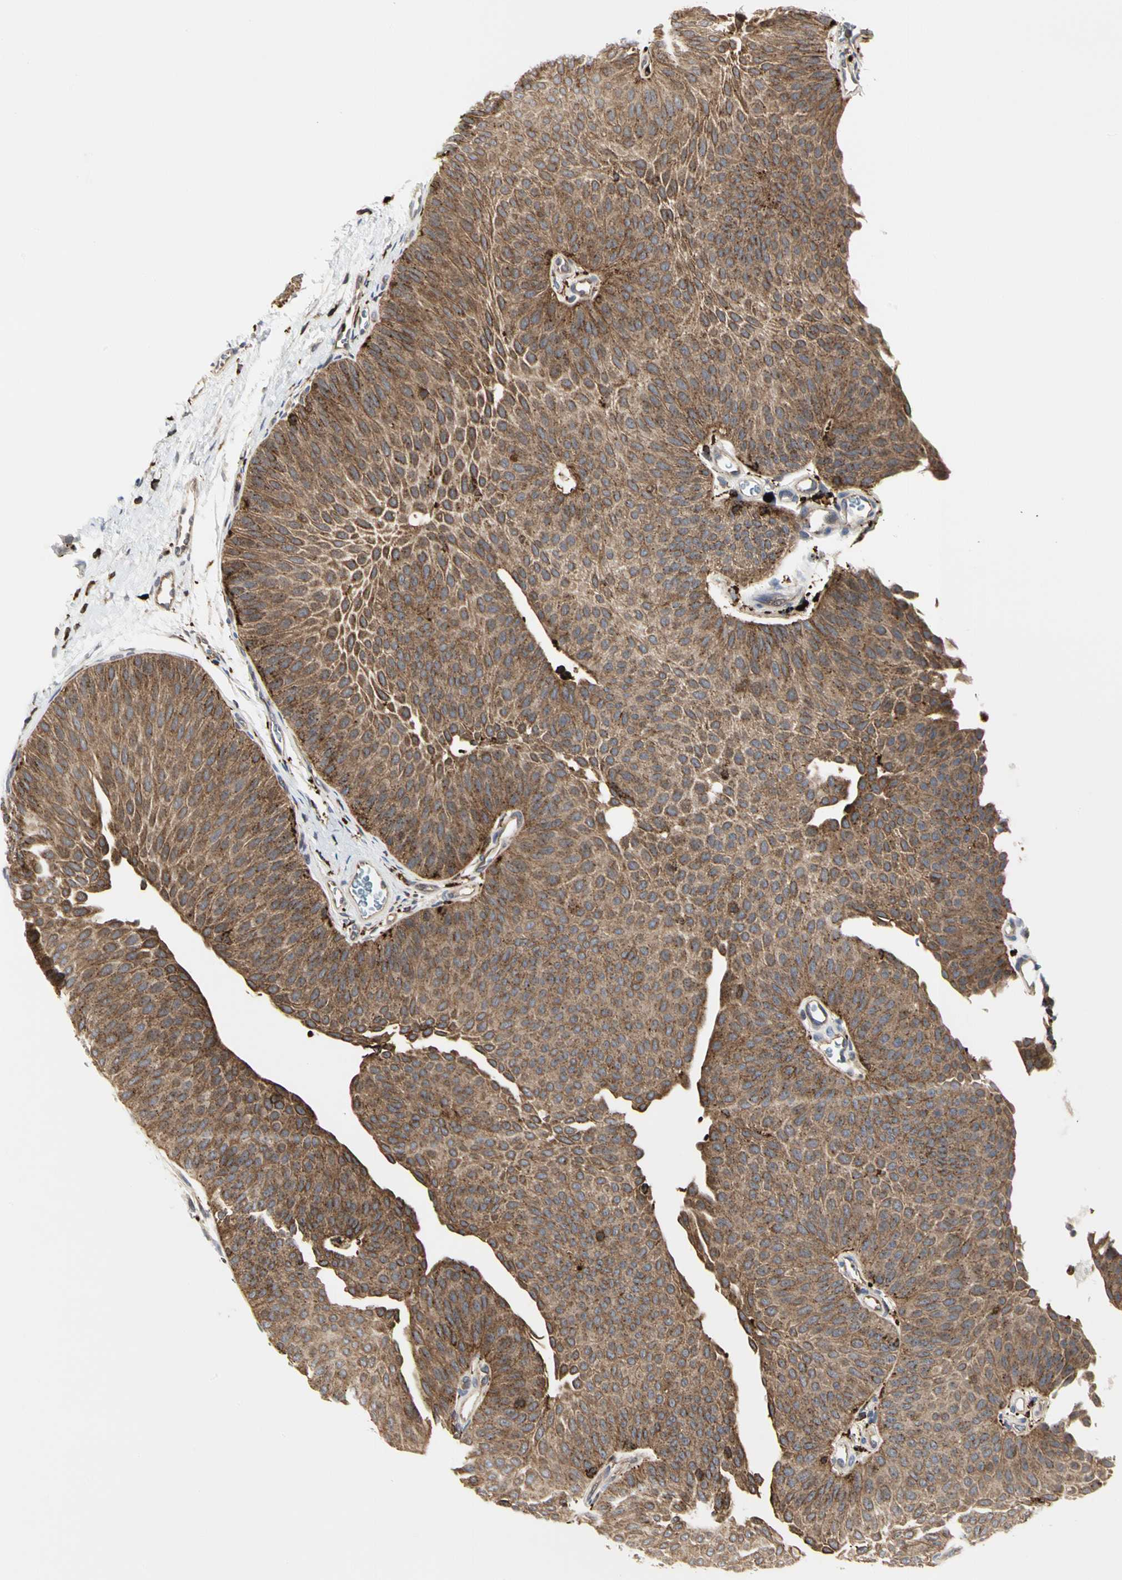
{"staining": {"intensity": "moderate", "quantity": ">75%", "location": "cytoplasmic/membranous"}, "tissue": "urothelial cancer", "cell_type": "Tumor cells", "image_type": "cancer", "snomed": [{"axis": "morphology", "description": "Urothelial carcinoma, Low grade"}, {"axis": "topography", "description": "Urinary bladder"}], "caption": "IHC photomicrograph of neoplastic tissue: human urothelial cancer stained using immunohistochemistry displays medium levels of moderate protein expression localized specifically in the cytoplasmic/membranous of tumor cells, appearing as a cytoplasmic/membranous brown color.", "gene": "NAPG", "patient": {"sex": "female", "age": 60}}